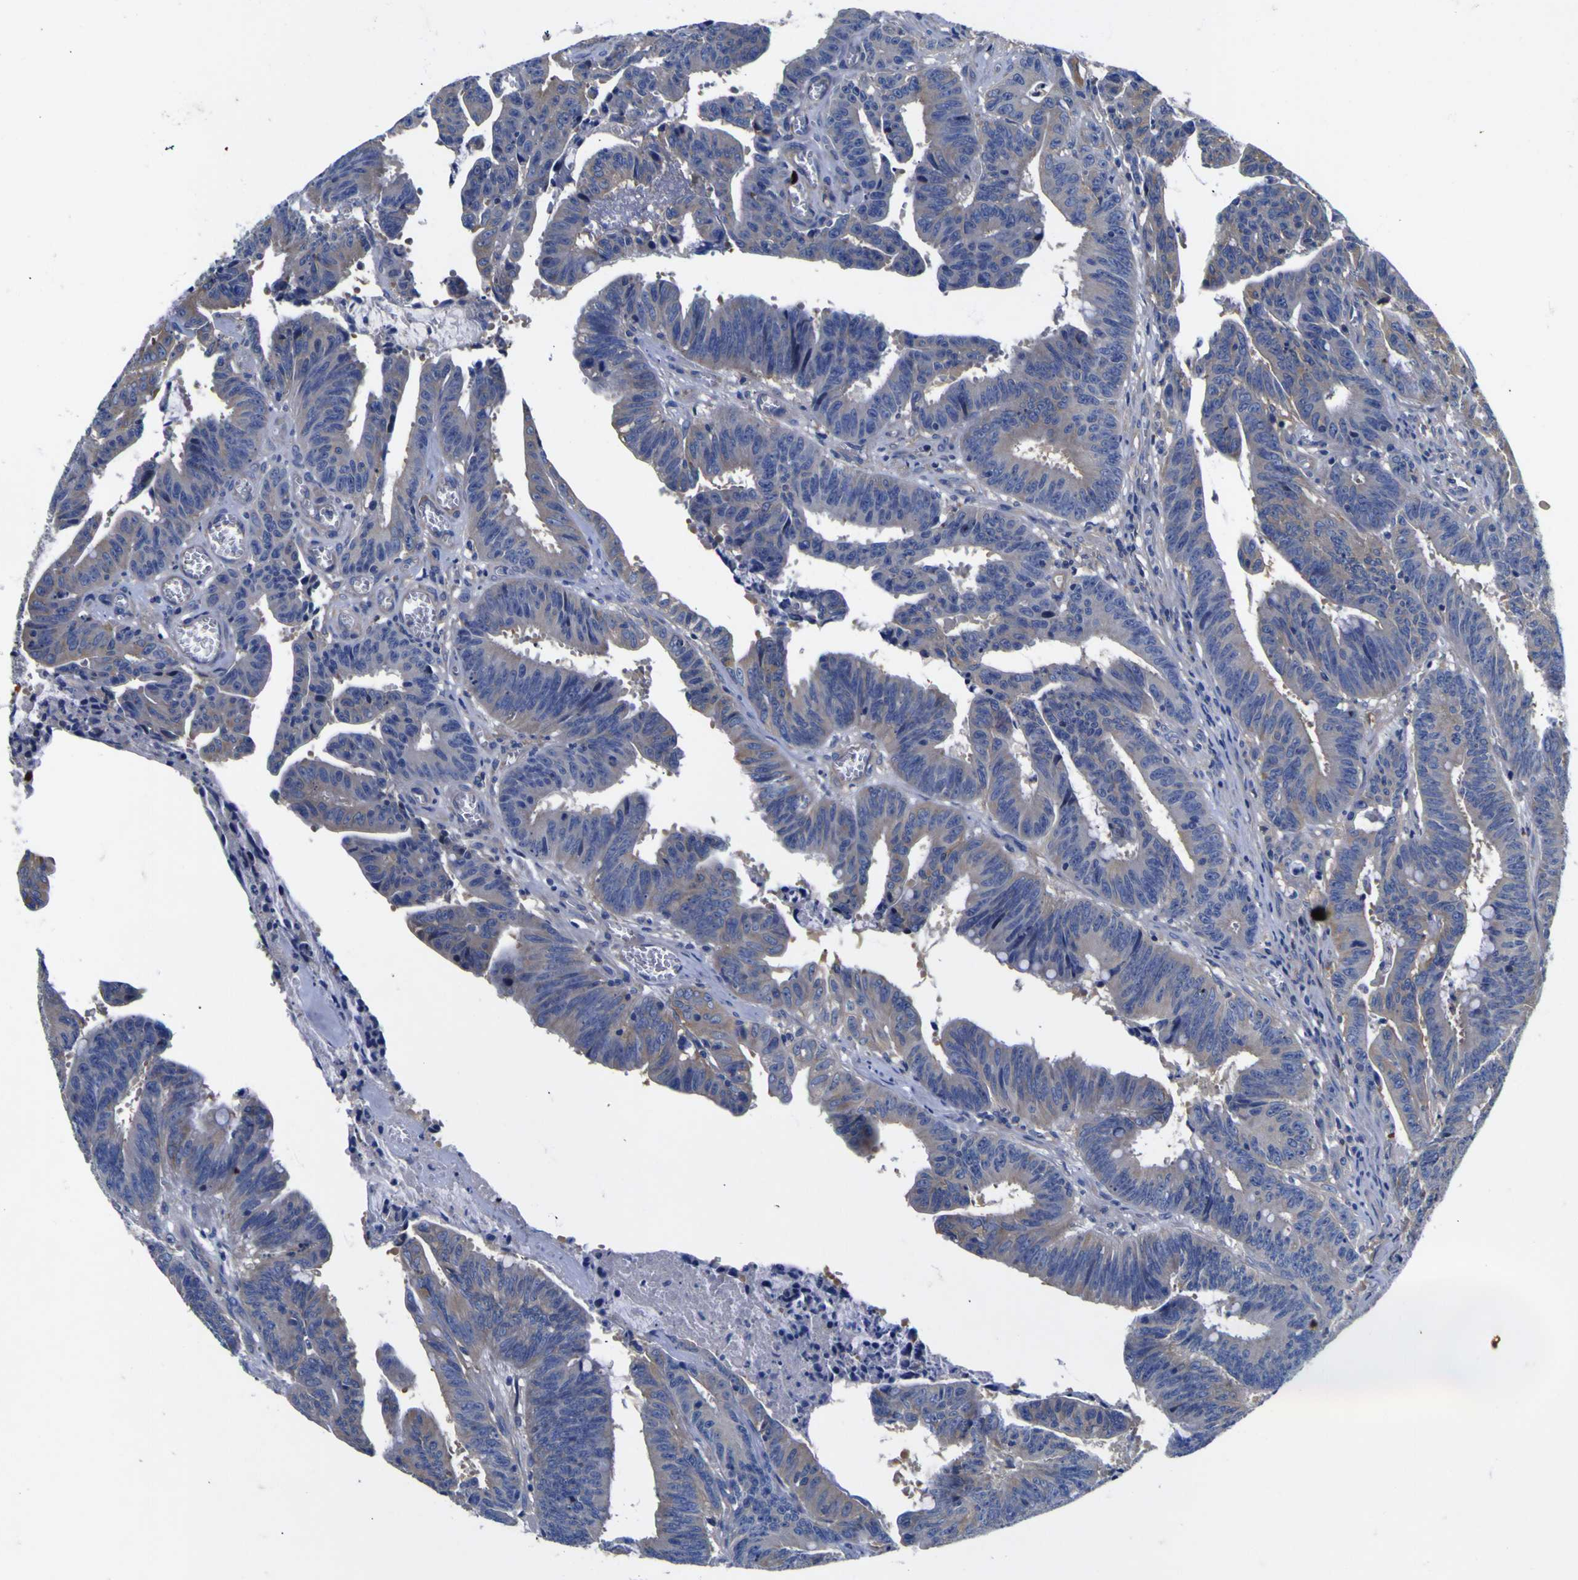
{"staining": {"intensity": "weak", "quantity": "<25%", "location": "cytoplasmic/membranous"}, "tissue": "colorectal cancer", "cell_type": "Tumor cells", "image_type": "cancer", "snomed": [{"axis": "morphology", "description": "Adenocarcinoma, NOS"}, {"axis": "topography", "description": "Colon"}], "caption": "Human colorectal cancer stained for a protein using IHC demonstrates no positivity in tumor cells.", "gene": "VASN", "patient": {"sex": "male", "age": 45}}